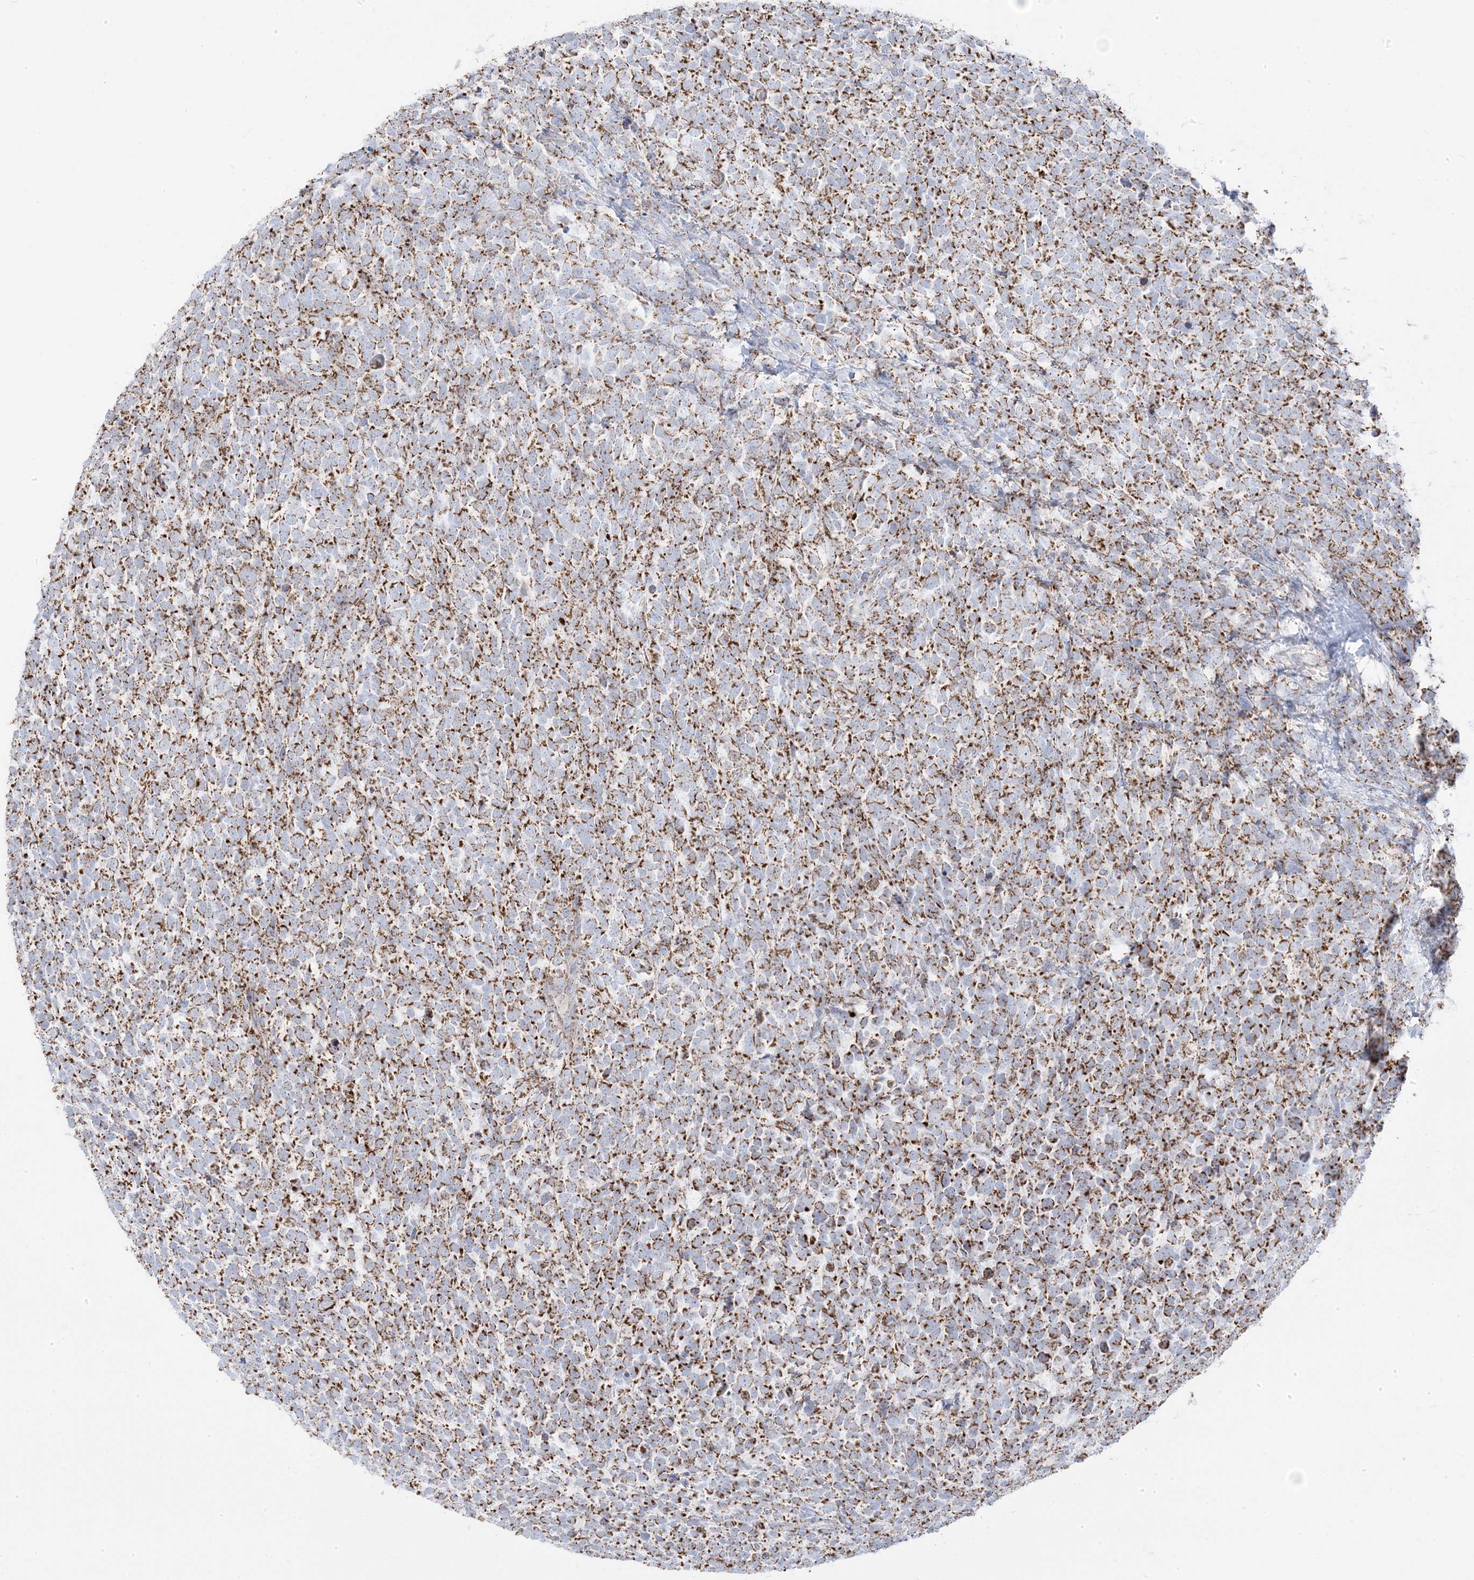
{"staining": {"intensity": "moderate", "quantity": ">75%", "location": "cytoplasmic/membranous"}, "tissue": "urothelial cancer", "cell_type": "Tumor cells", "image_type": "cancer", "snomed": [{"axis": "morphology", "description": "Urothelial carcinoma, High grade"}, {"axis": "topography", "description": "Urinary bladder"}], "caption": "Immunohistochemistry (IHC) staining of urothelial cancer, which displays medium levels of moderate cytoplasmic/membranous positivity in approximately >75% of tumor cells indicating moderate cytoplasmic/membranous protein positivity. The staining was performed using DAB (3,3'-diaminobenzidine) (brown) for protein detection and nuclei were counterstained in hematoxylin (blue).", "gene": "PCCB", "patient": {"sex": "female", "age": 82}}